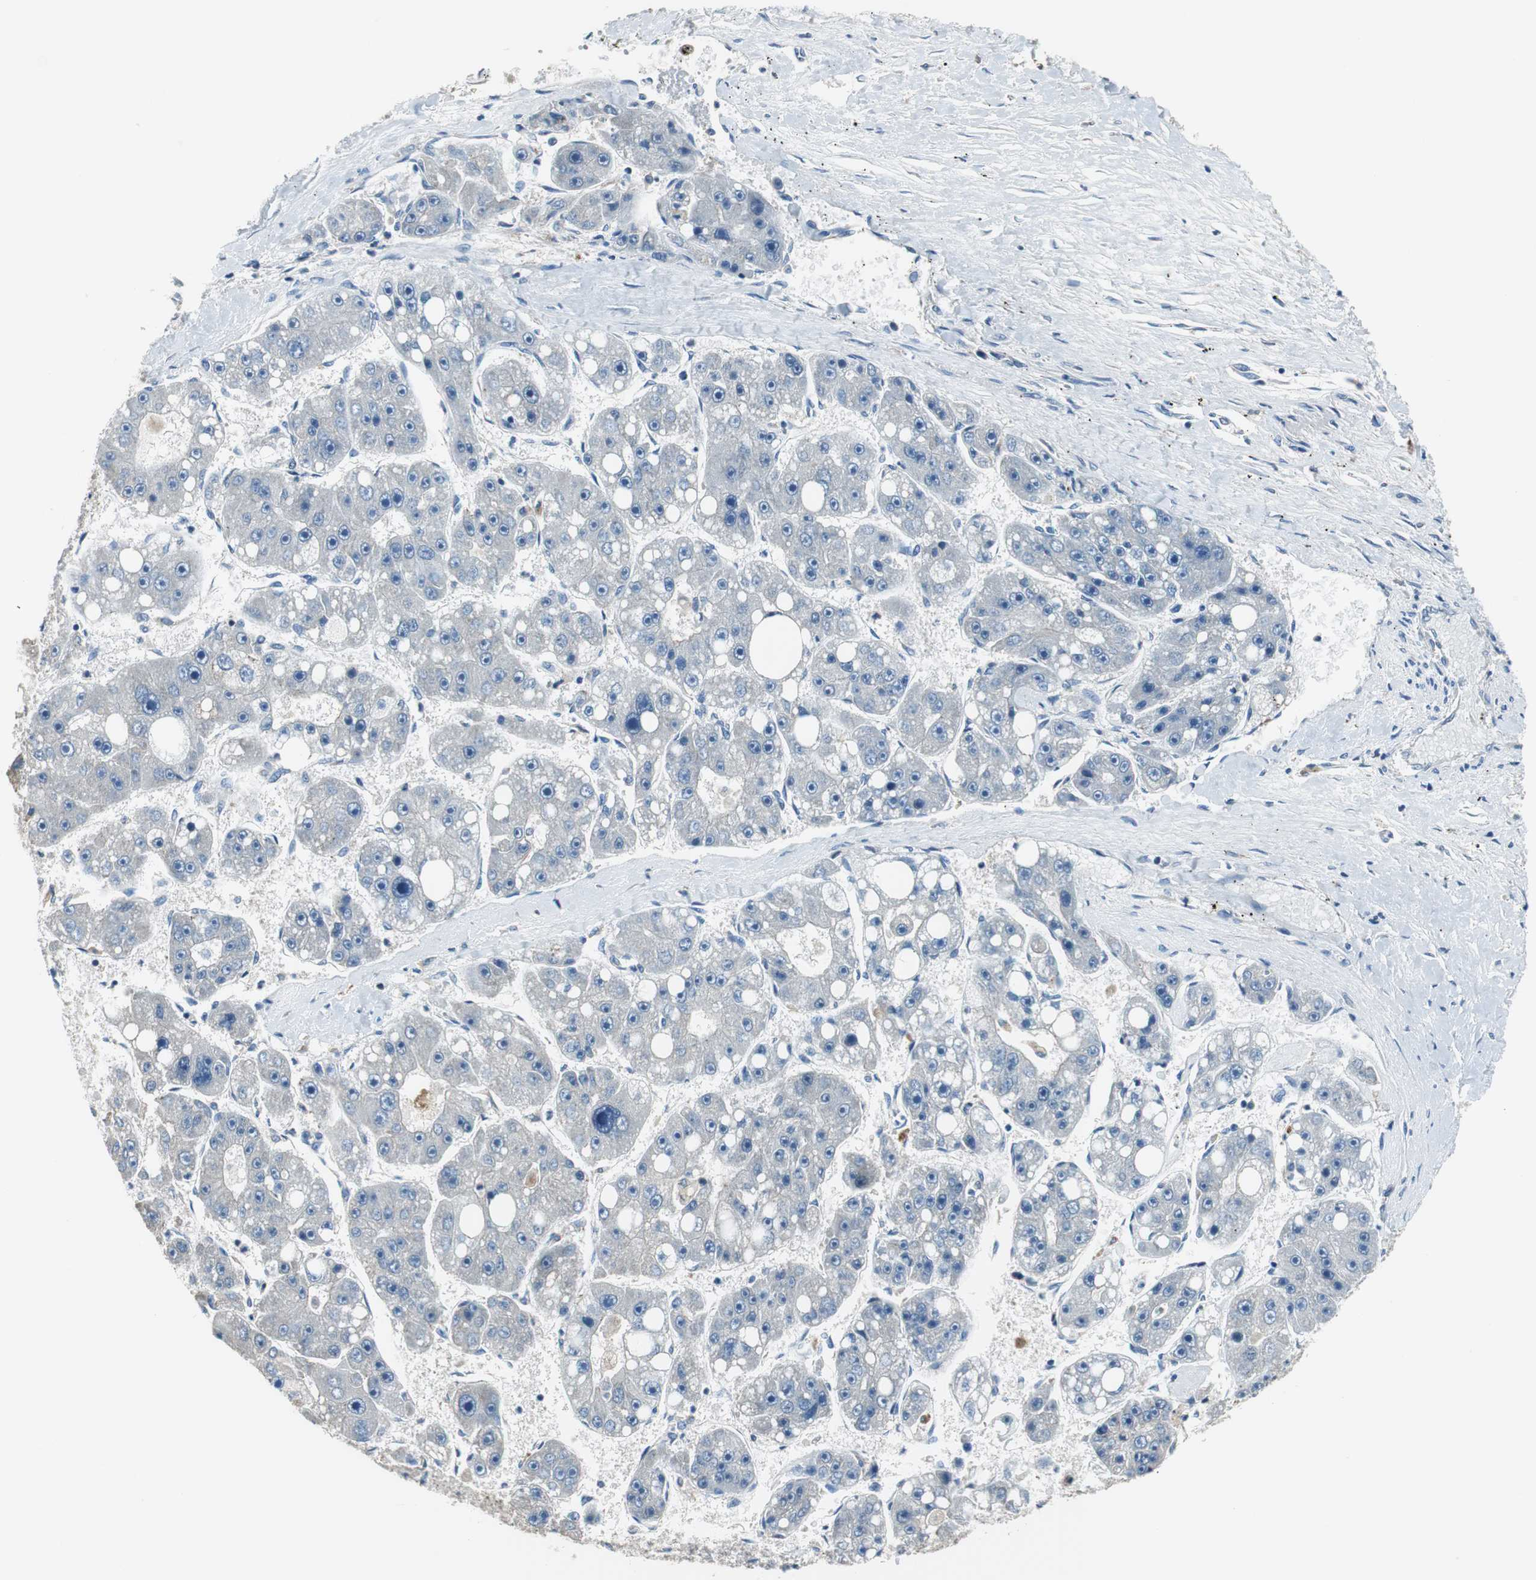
{"staining": {"intensity": "negative", "quantity": "none", "location": "none"}, "tissue": "liver cancer", "cell_type": "Tumor cells", "image_type": "cancer", "snomed": [{"axis": "morphology", "description": "Carcinoma, Hepatocellular, NOS"}, {"axis": "topography", "description": "Liver"}], "caption": "Immunohistochemistry (IHC) photomicrograph of human liver cancer stained for a protein (brown), which reveals no positivity in tumor cells.", "gene": "PRKCA", "patient": {"sex": "female", "age": 61}}